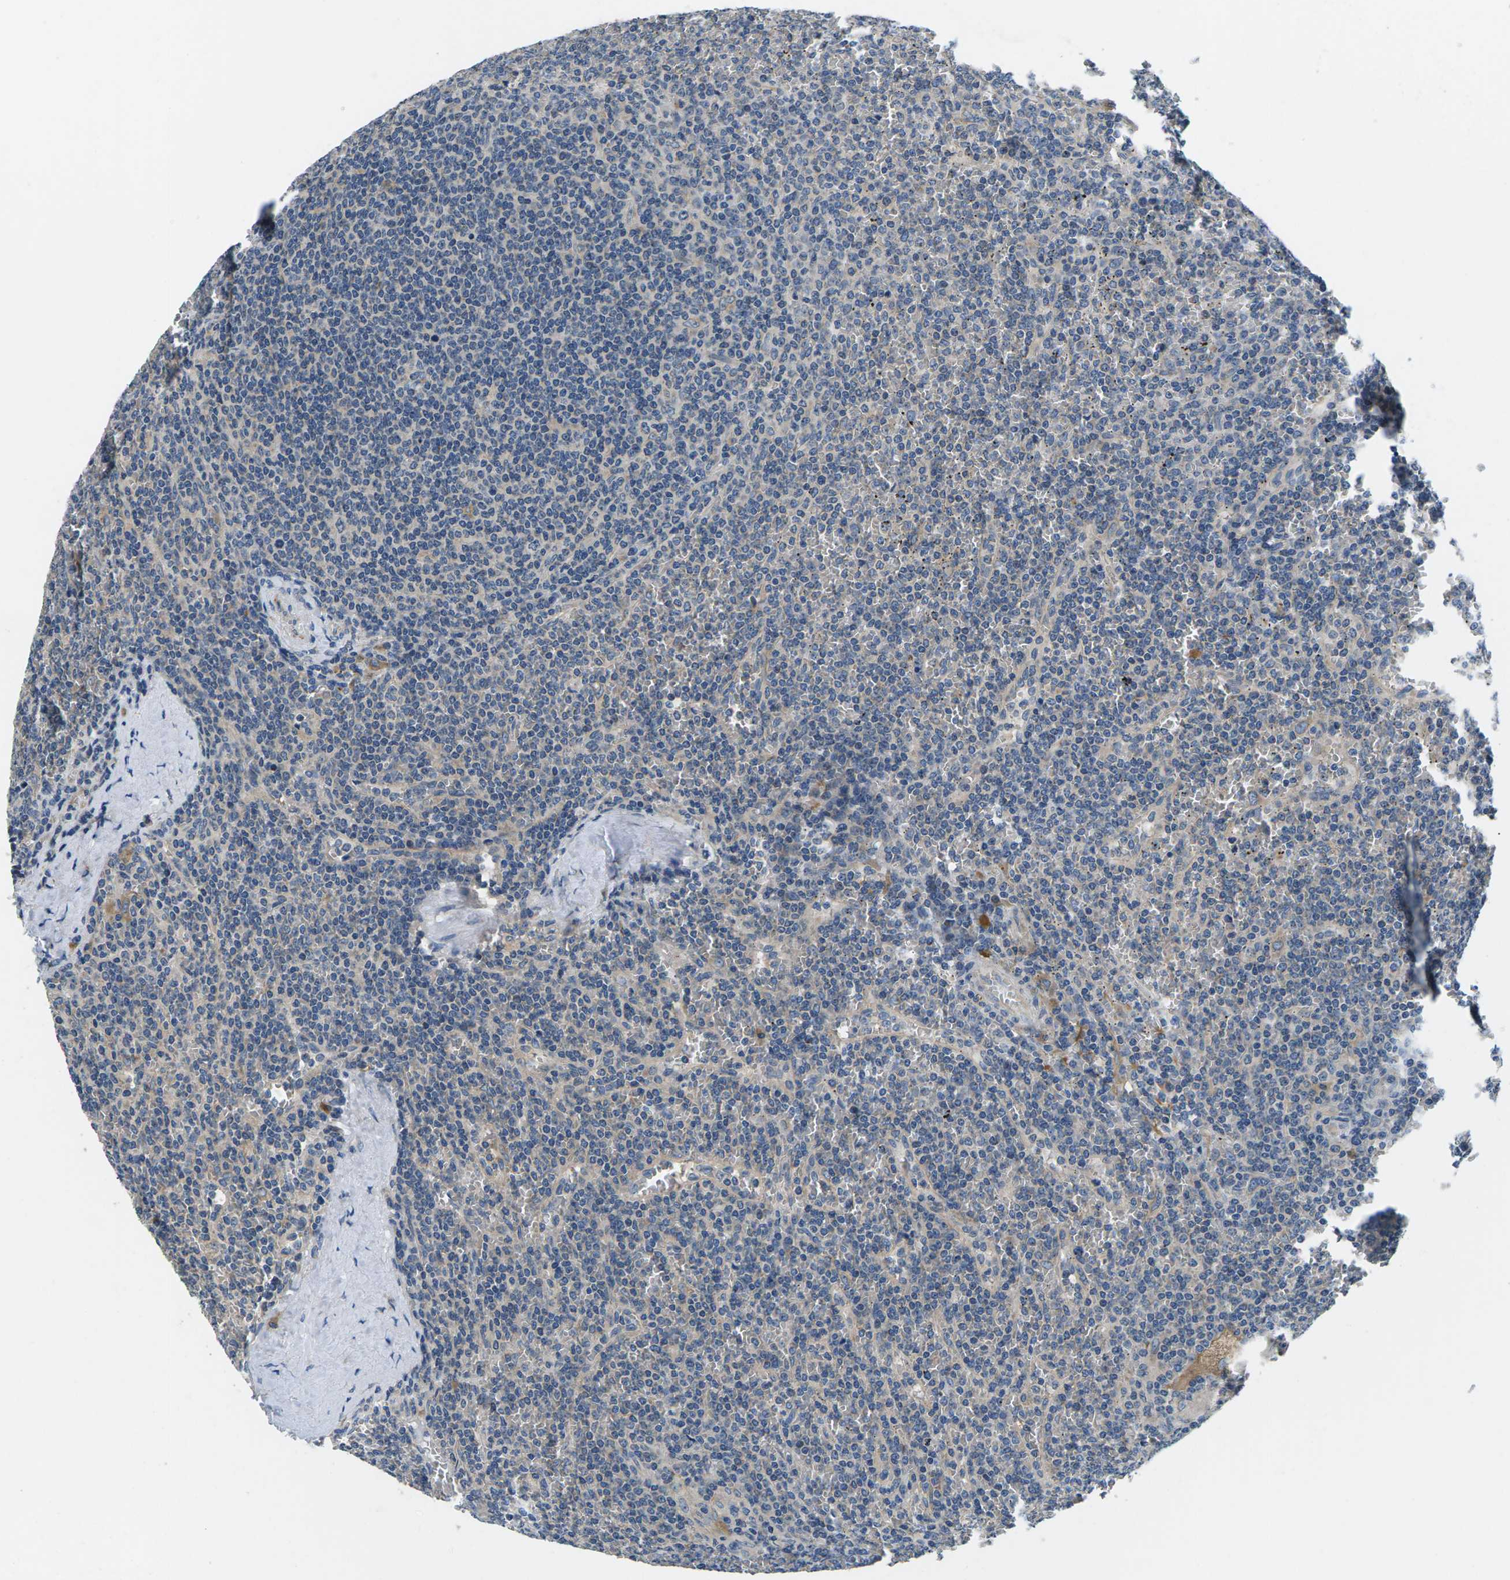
{"staining": {"intensity": "negative", "quantity": "none", "location": "none"}, "tissue": "lymphoma", "cell_type": "Tumor cells", "image_type": "cancer", "snomed": [{"axis": "morphology", "description": "Malignant lymphoma, non-Hodgkin's type, Low grade"}, {"axis": "topography", "description": "Spleen"}], "caption": "Tumor cells show no significant protein staining in lymphoma. (DAB (3,3'-diaminobenzidine) immunohistochemistry visualized using brightfield microscopy, high magnification).", "gene": "ERGIC3", "patient": {"sex": "female", "age": 19}}